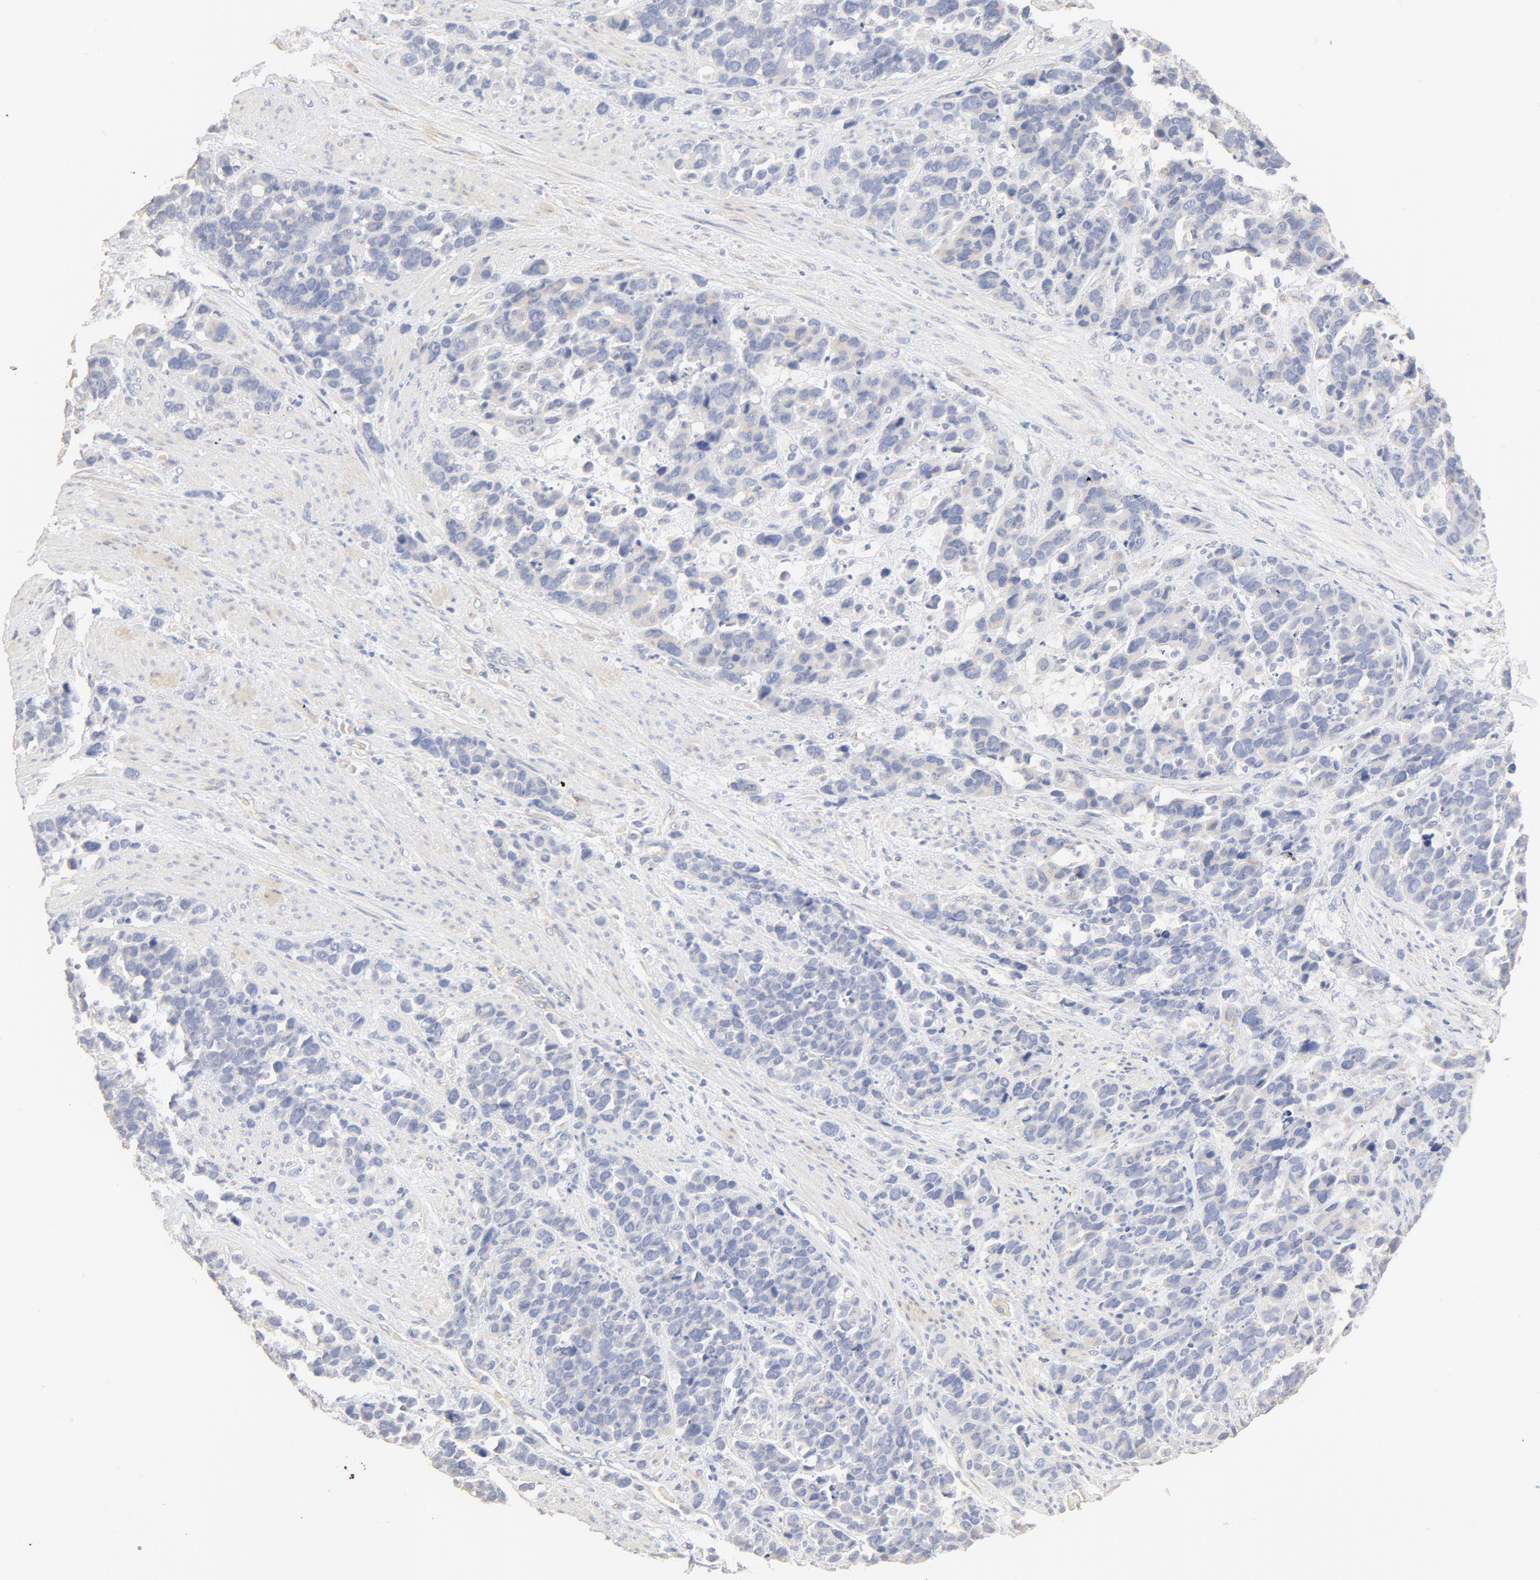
{"staining": {"intensity": "negative", "quantity": "none", "location": "none"}, "tissue": "stomach cancer", "cell_type": "Tumor cells", "image_type": "cancer", "snomed": [{"axis": "morphology", "description": "Adenocarcinoma, NOS"}, {"axis": "topography", "description": "Stomach, upper"}], "caption": "Immunohistochemistry of stomach cancer reveals no staining in tumor cells.", "gene": "FCGBP", "patient": {"sex": "male", "age": 71}}